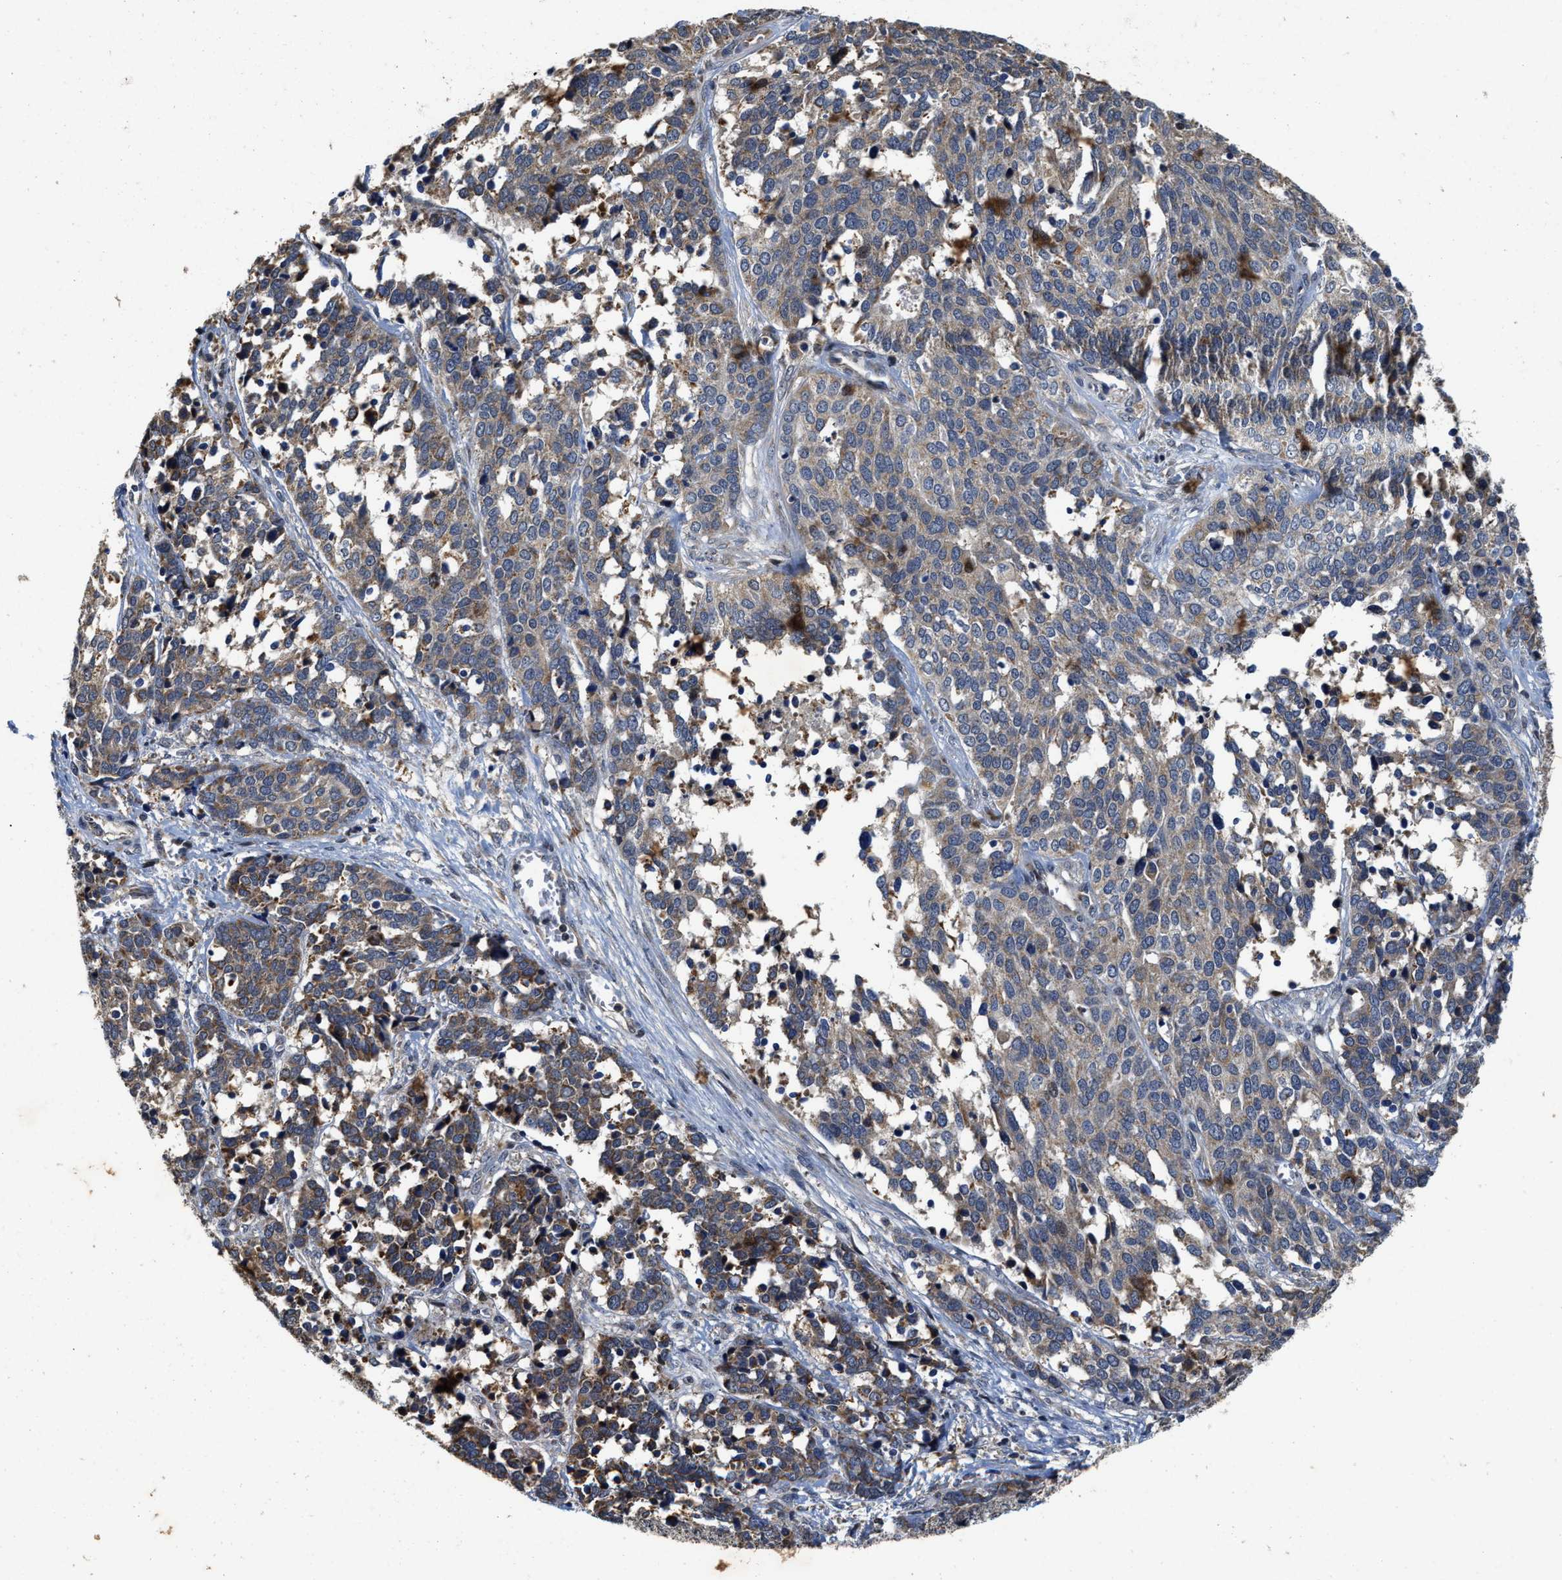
{"staining": {"intensity": "moderate", "quantity": "<25%", "location": "cytoplasmic/membranous"}, "tissue": "ovarian cancer", "cell_type": "Tumor cells", "image_type": "cancer", "snomed": [{"axis": "morphology", "description": "Cystadenocarcinoma, serous, NOS"}, {"axis": "topography", "description": "Ovary"}], "caption": "This histopathology image displays serous cystadenocarcinoma (ovarian) stained with immunohistochemistry to label a protein in brown. The cytoplasmic/membranous of tumor cells show moderate positivity for the protein. Nuclei are counter-stained blue.", "gene": "SCYL2", "patient": {"sex": "female", "age": 44}}